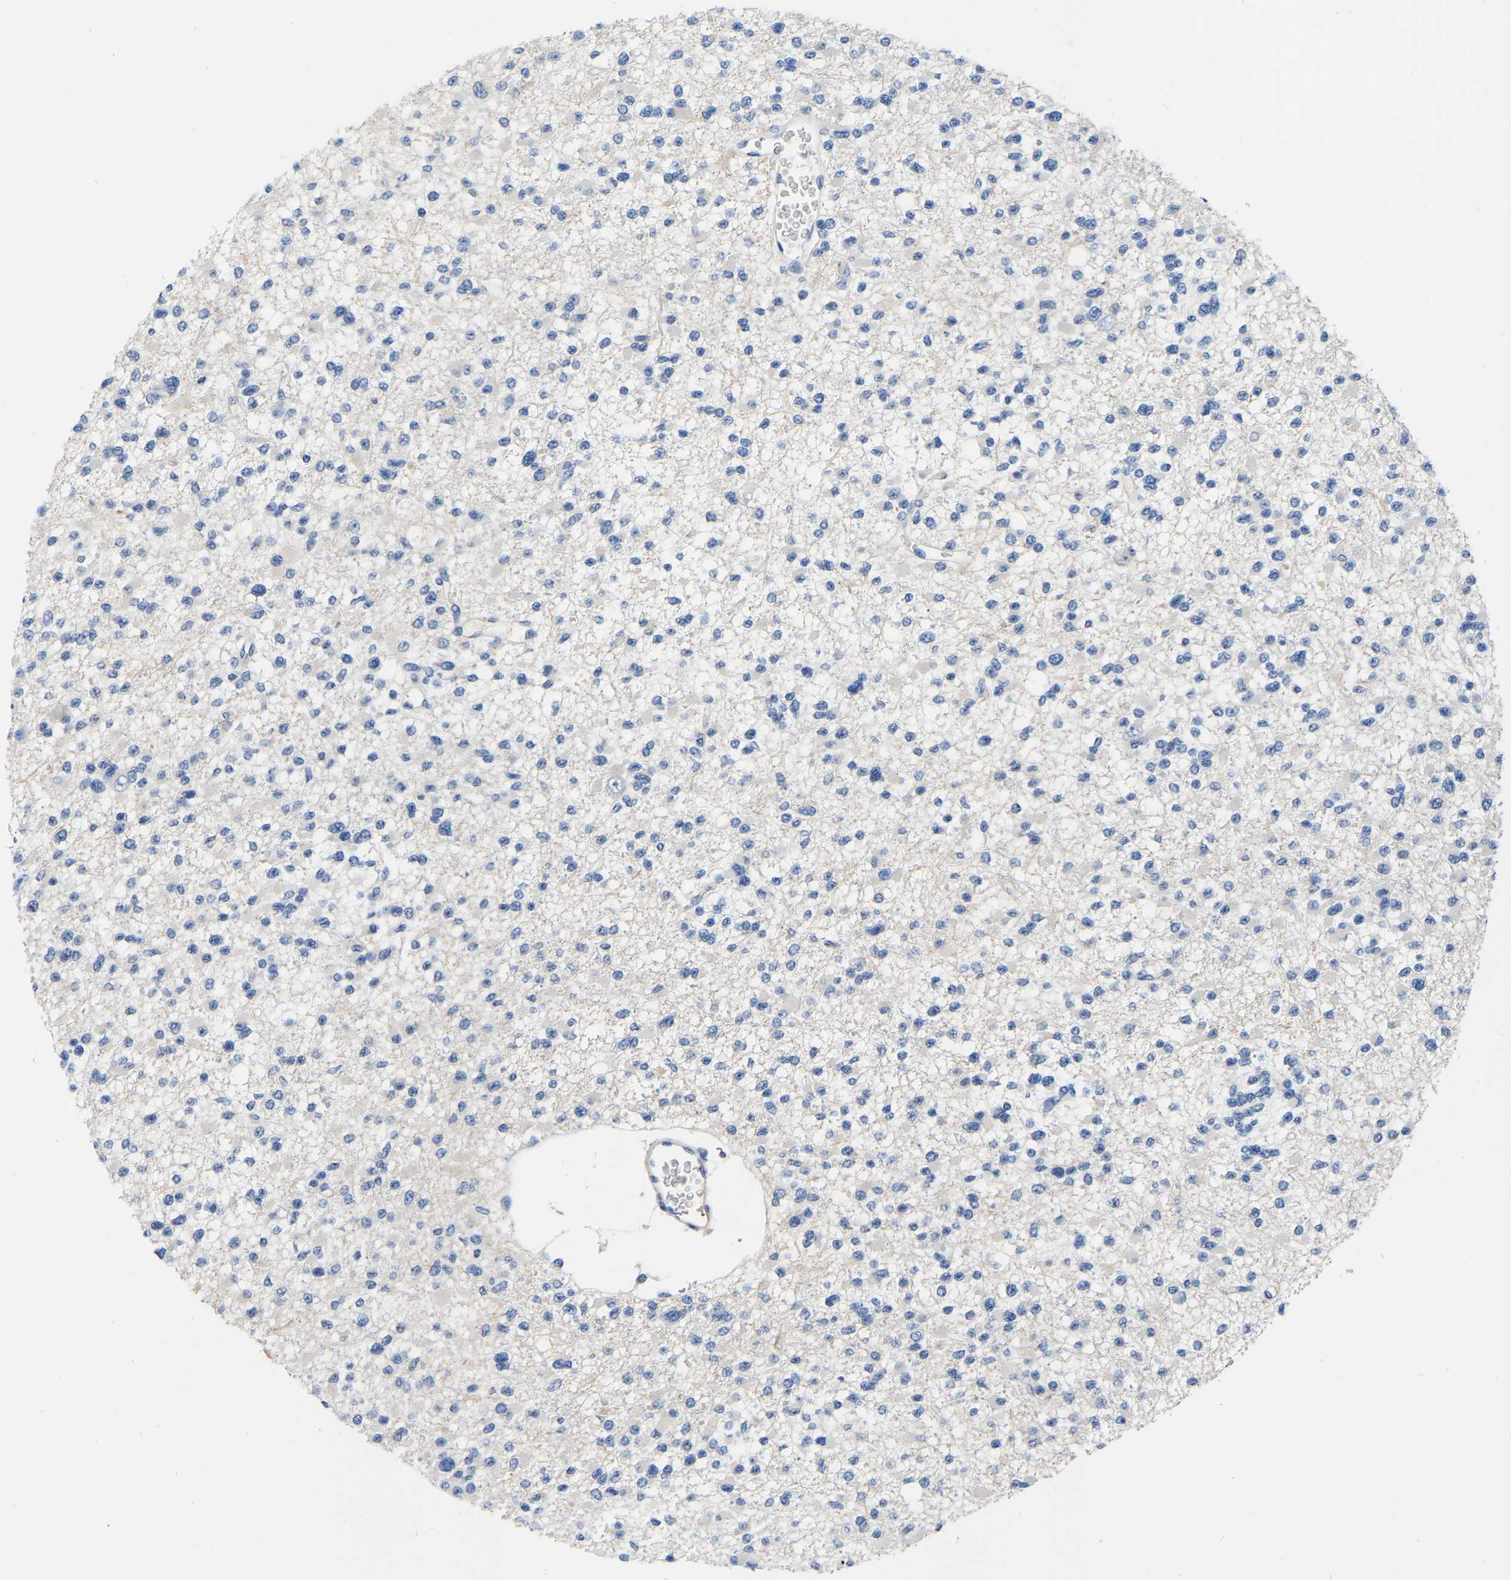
{"staining": {"intensity": "negative", "quantity": "none", "location": "none"}, "tissue": "glioma", "cell_type": "Tumor cells", "image_type": "cancer", "snomed": [{"axis": "morphology", "description": "Glioma, malignant, Low grade"}, {"axis": "topography", "description": "Brain"}], "caption": "Protein analysis of low-grade glioma (malignant) demonstrates no significant expression in tumor cells.", "gene": "RAB27B", "patient": {"sex": "female", "age": 22}}